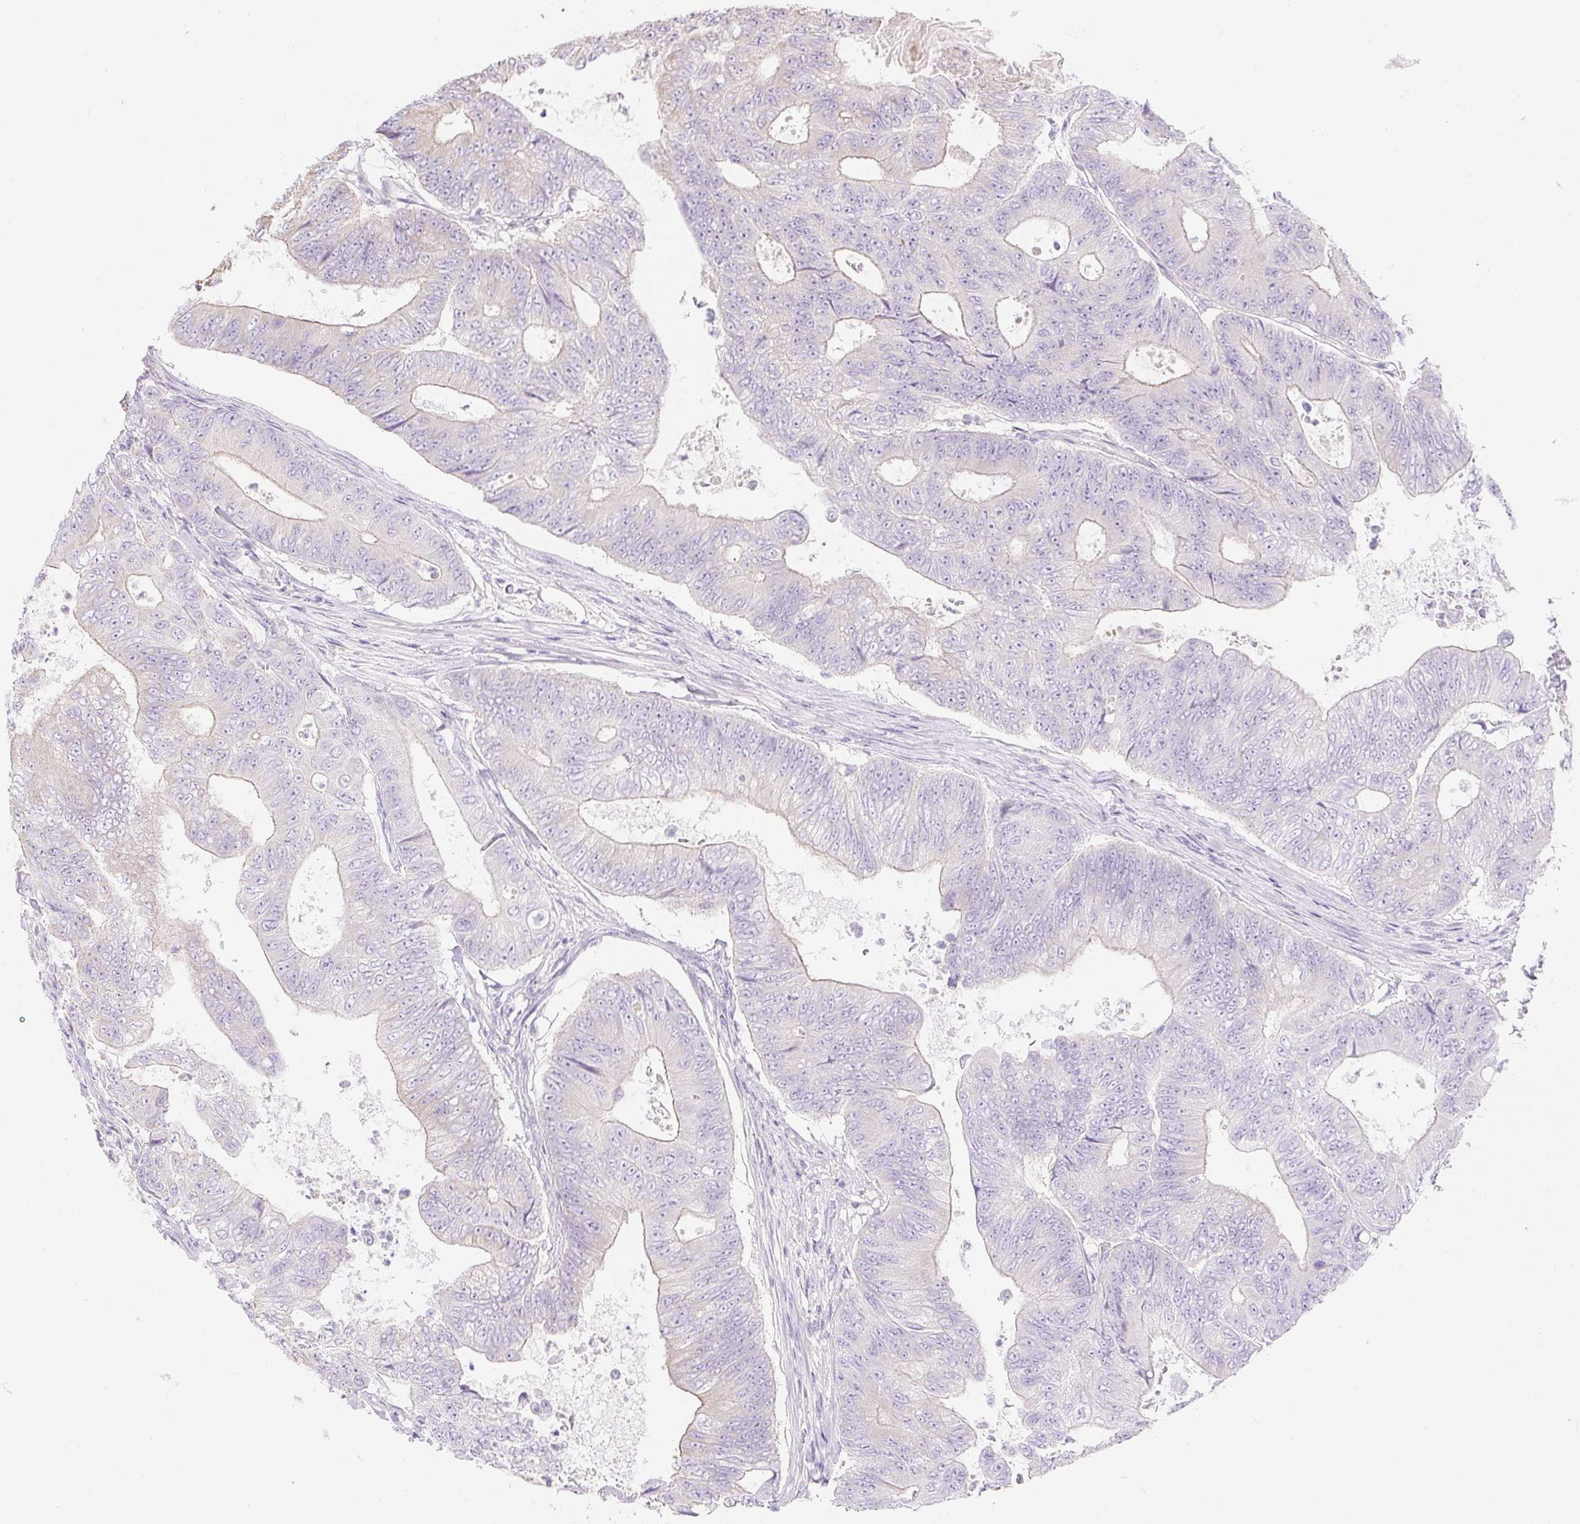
{"staining": {"intensity": "weak", "quantity": "<25%", "location": "cytoplasmic/membranous"}, "tissue": "colorectal cancer", "cell_type": "Tumor cells", "image_type": "cancer", "snomed": [{"axis": "morphology", "description": "Adenocarcinoma, NOS"}, {"axis": "topography", "description": "Colon"}], "caption": "High power microscopy photomicrograph of an immunohistochemistry (IHC) image of colorectal cancer, revealing no significant staining in tumor cells.", "gene": "DHX35", "patient": {"sex": "female", "age": 48}}